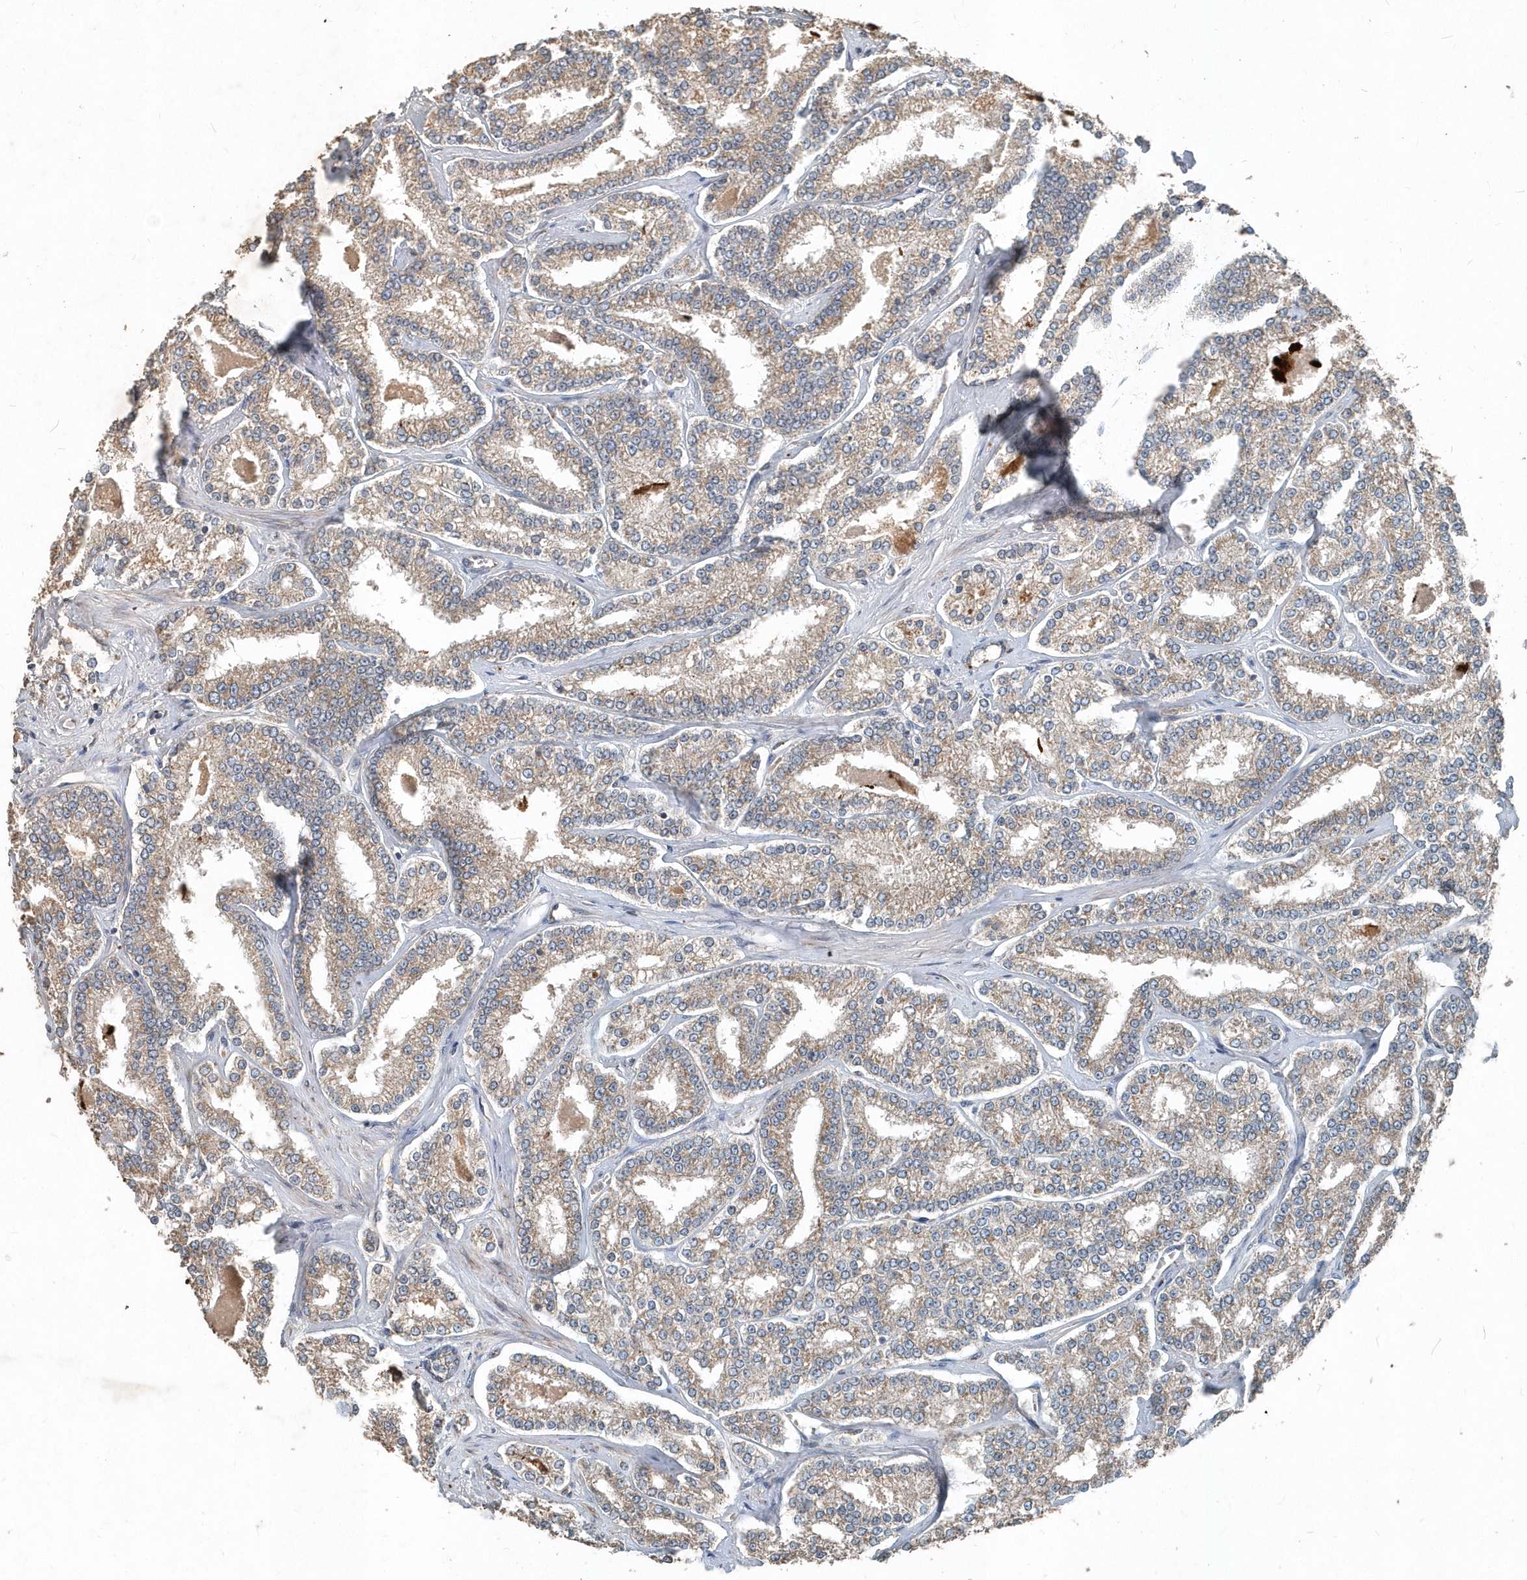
{"staining": {"intensity": "weak", "quantity": ">75%", "location": "cytoplasmic/membranous"}, "tissue": "prostate cancer", "cell_type": "Tumor cells", "image_type": "cancer", "snomed": [{"axis": "morphology", "description": "Normal tissue, NOS"}, {"axis": "morphology", "description": "Adenocarcinoma, High grade"}, {"axis": "topography", "description": "Prostate"}], "caption": "Protein expression by immunohistochemistry (IHC) reveals weak cytoplasmic/membranous expression in approximately >75% of tumor cells in prostate cancer (high-grade adenocarcinoma). (IHC, brightfield microscopy, high magnification).", "gene": "SCFD2", "patient": {"sex": "male", "age": 83}}